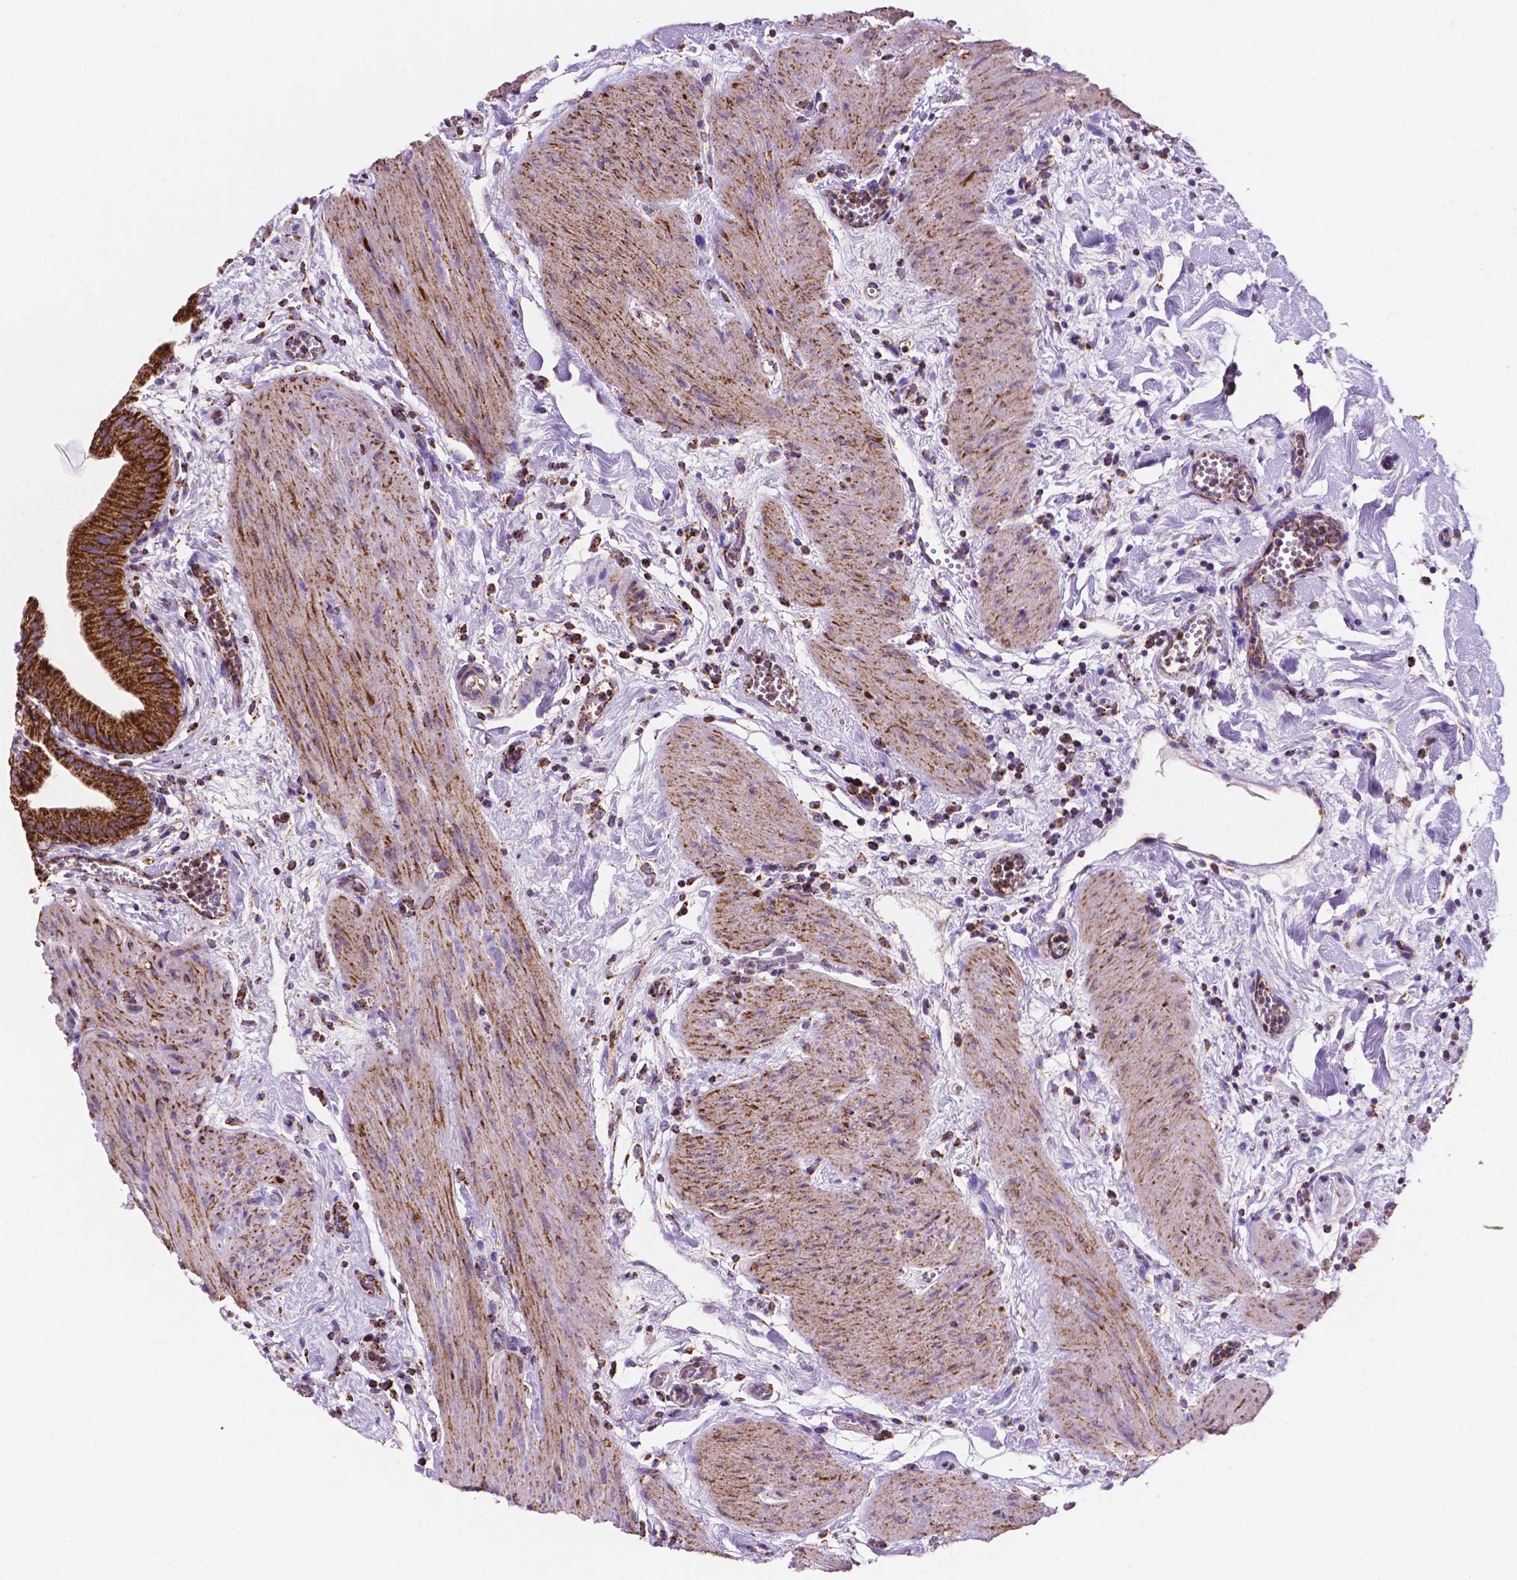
{"staining": {"intensity": "strong", "quantity": ">75%", "location": "cytoplasmic/membranous"}, "tissue": "gallbladder", "cell_type": "Glandular cells", "image_type": "normal", "snomed": [{"axis": "morphology", "description": "Normal tissue, NOS"}, {"axis": "topography", "description": "Gallbladder"}], "caption": "Strong cytoplasmic/membranous positivity is identified in approximately >75% of glandular cells in benign gallbladder. Nuclei are stained in blue.", "gene": "HSPD1", "patient": {"sex": "female", "age": 65}}